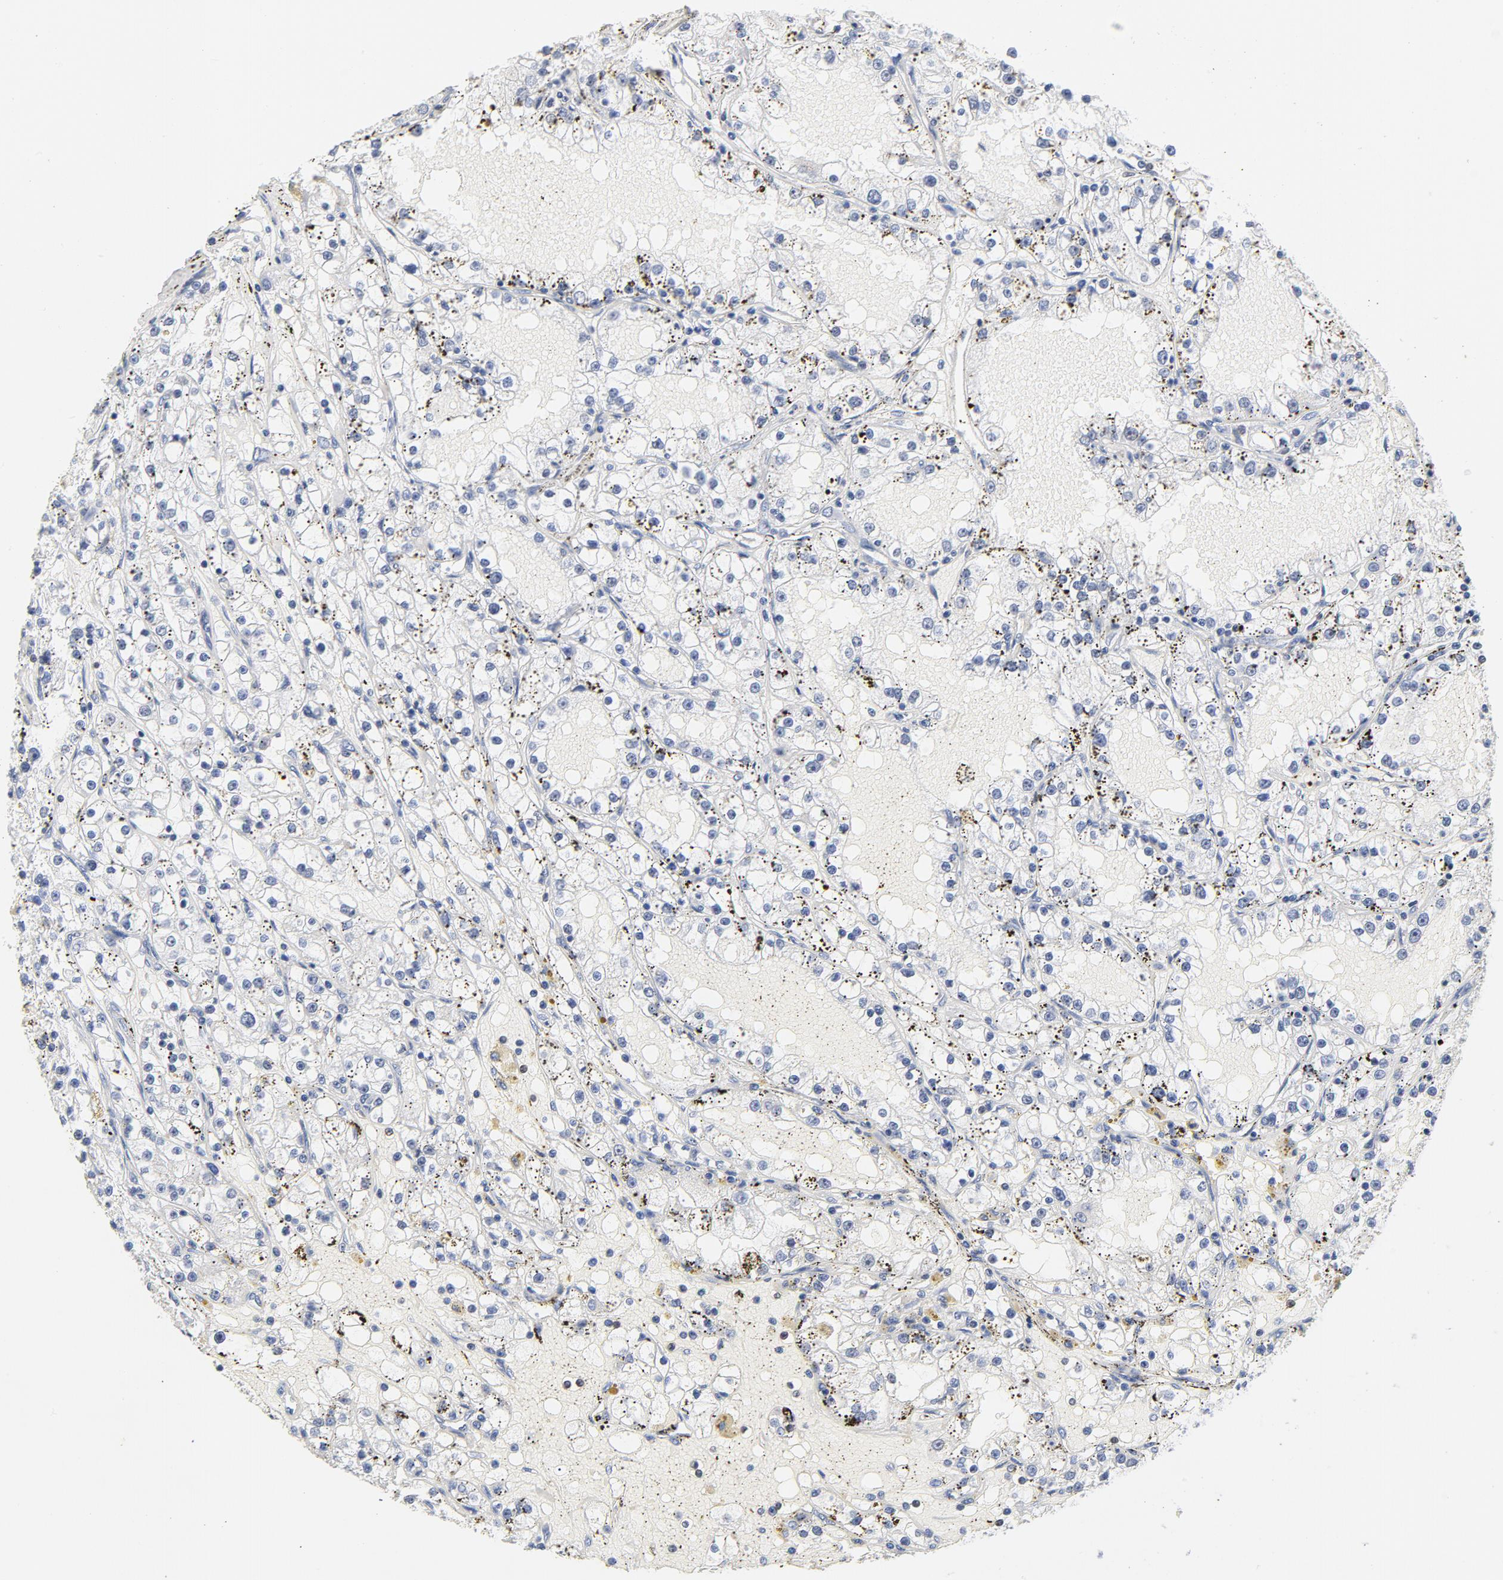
{"staining": {"intensity": "negative", "quantity": "none", "location": "none"}, "tissue": "renal cancer", "cell_type": "Tumor cells", "image_type": "cancer", "snomed": [{"axis": "morphology", "description": "Adenocarcinoma, NOS"}, {"axis": "topography", "description": "Kidney"}], "caption": "A high-resolution photomicrograph shows immunohistochemistry (IHC) staining of adenocarcinoma (renal), which exhibits no significant staining in tumor cells. The staining is performed using DAB brown chromogen with nuclei counter-stained in using hematoxylin.", "gene": "CDKN1B", "patient": {"sex": "male", "age": 56}}